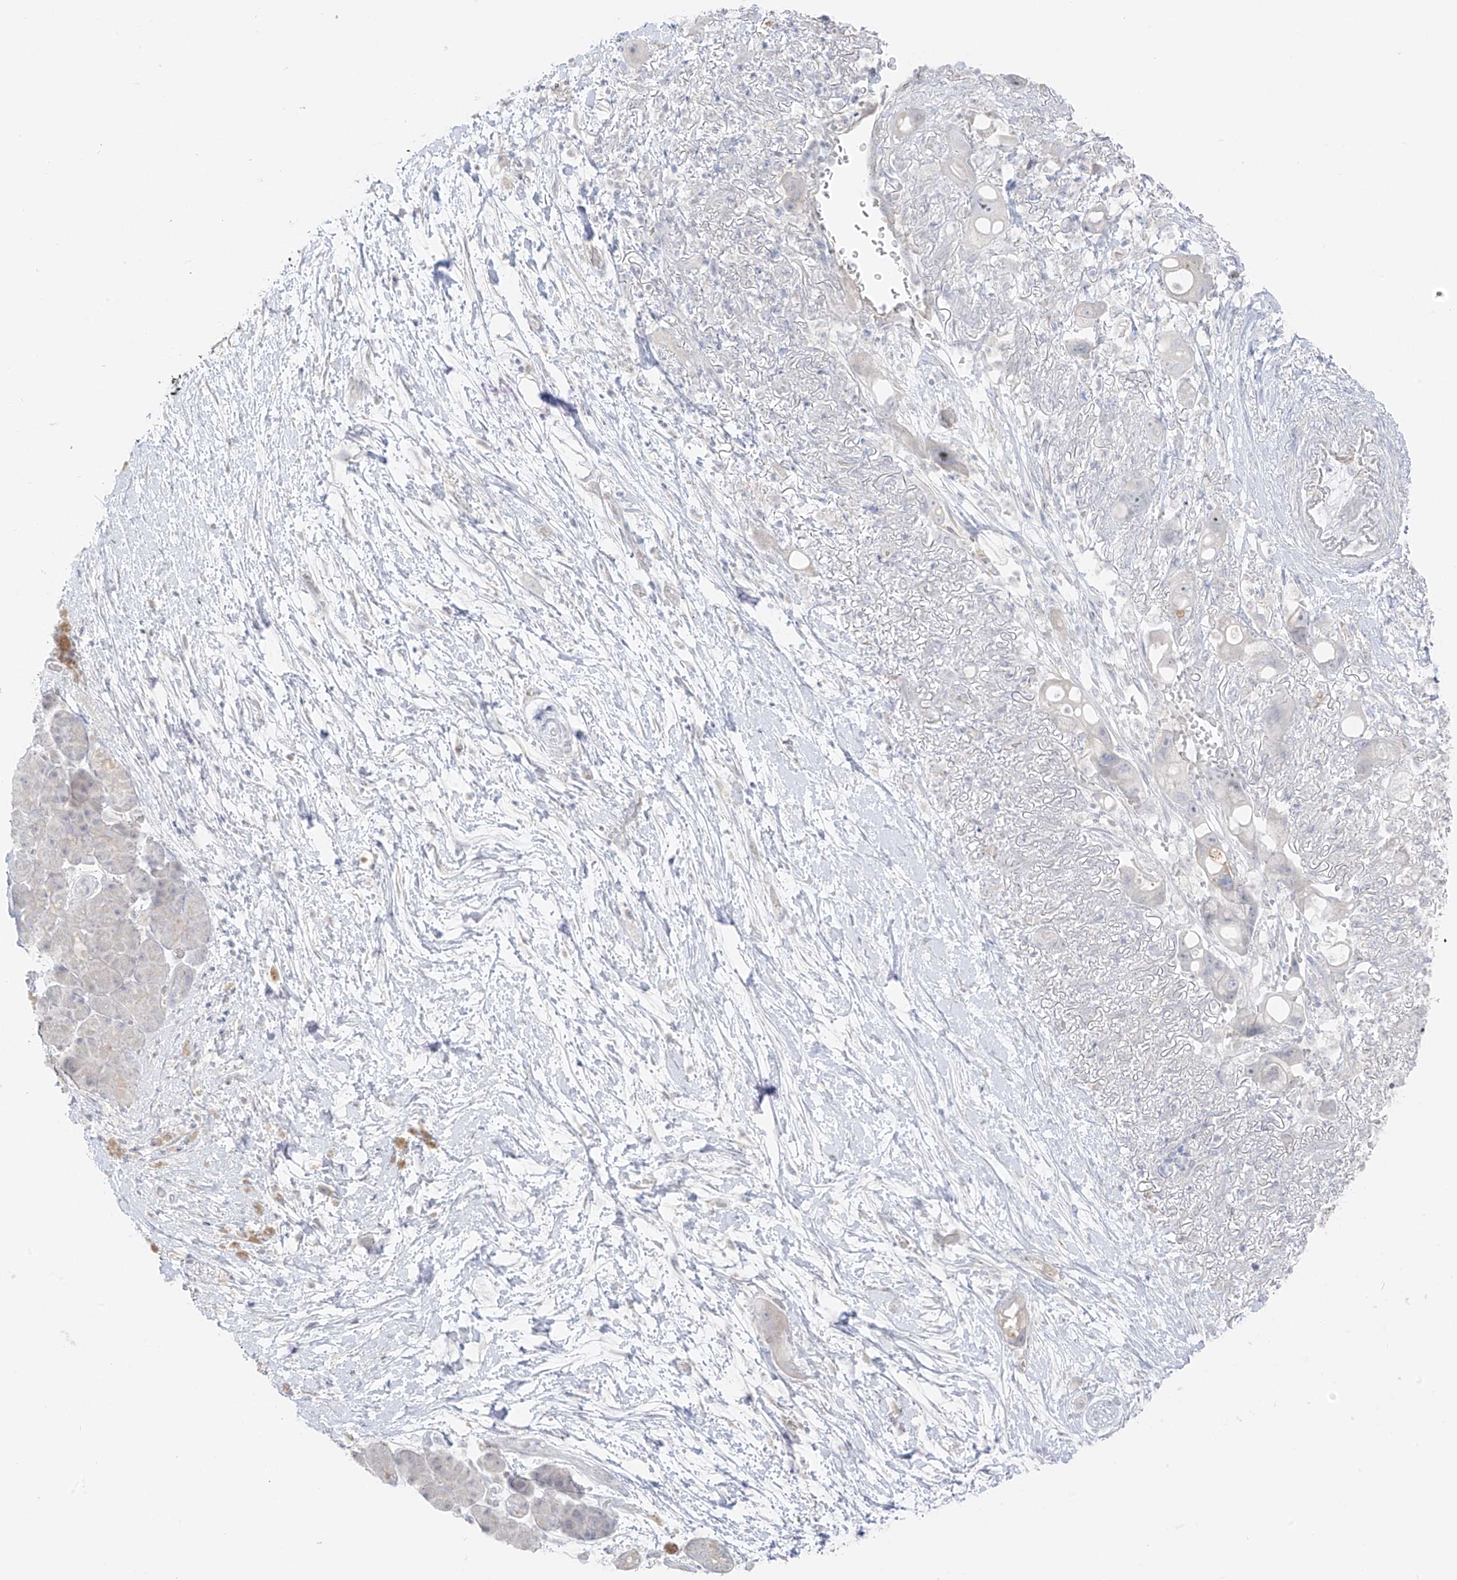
{"staining": {"intensity": "negative", "quantity": "none", "location": "none"}, "tissue": "pancreatic cancer", "cell_type": "Tumor cells", "image_type": "cancer", "snomed": [{"axis": "morphology", "description": "Normal tissue, NOS"}, {"axis": "morphology", "description": "Adenocarcinoma, NOS"}, {"axis": "topography", "description": "Pancreas"}], "caption": "Tumor cells show no significant positivity in adenocarcinoma (pancreatic).", "gene": "C11orf87", "patient": {"sex": "female", "age": 68}}